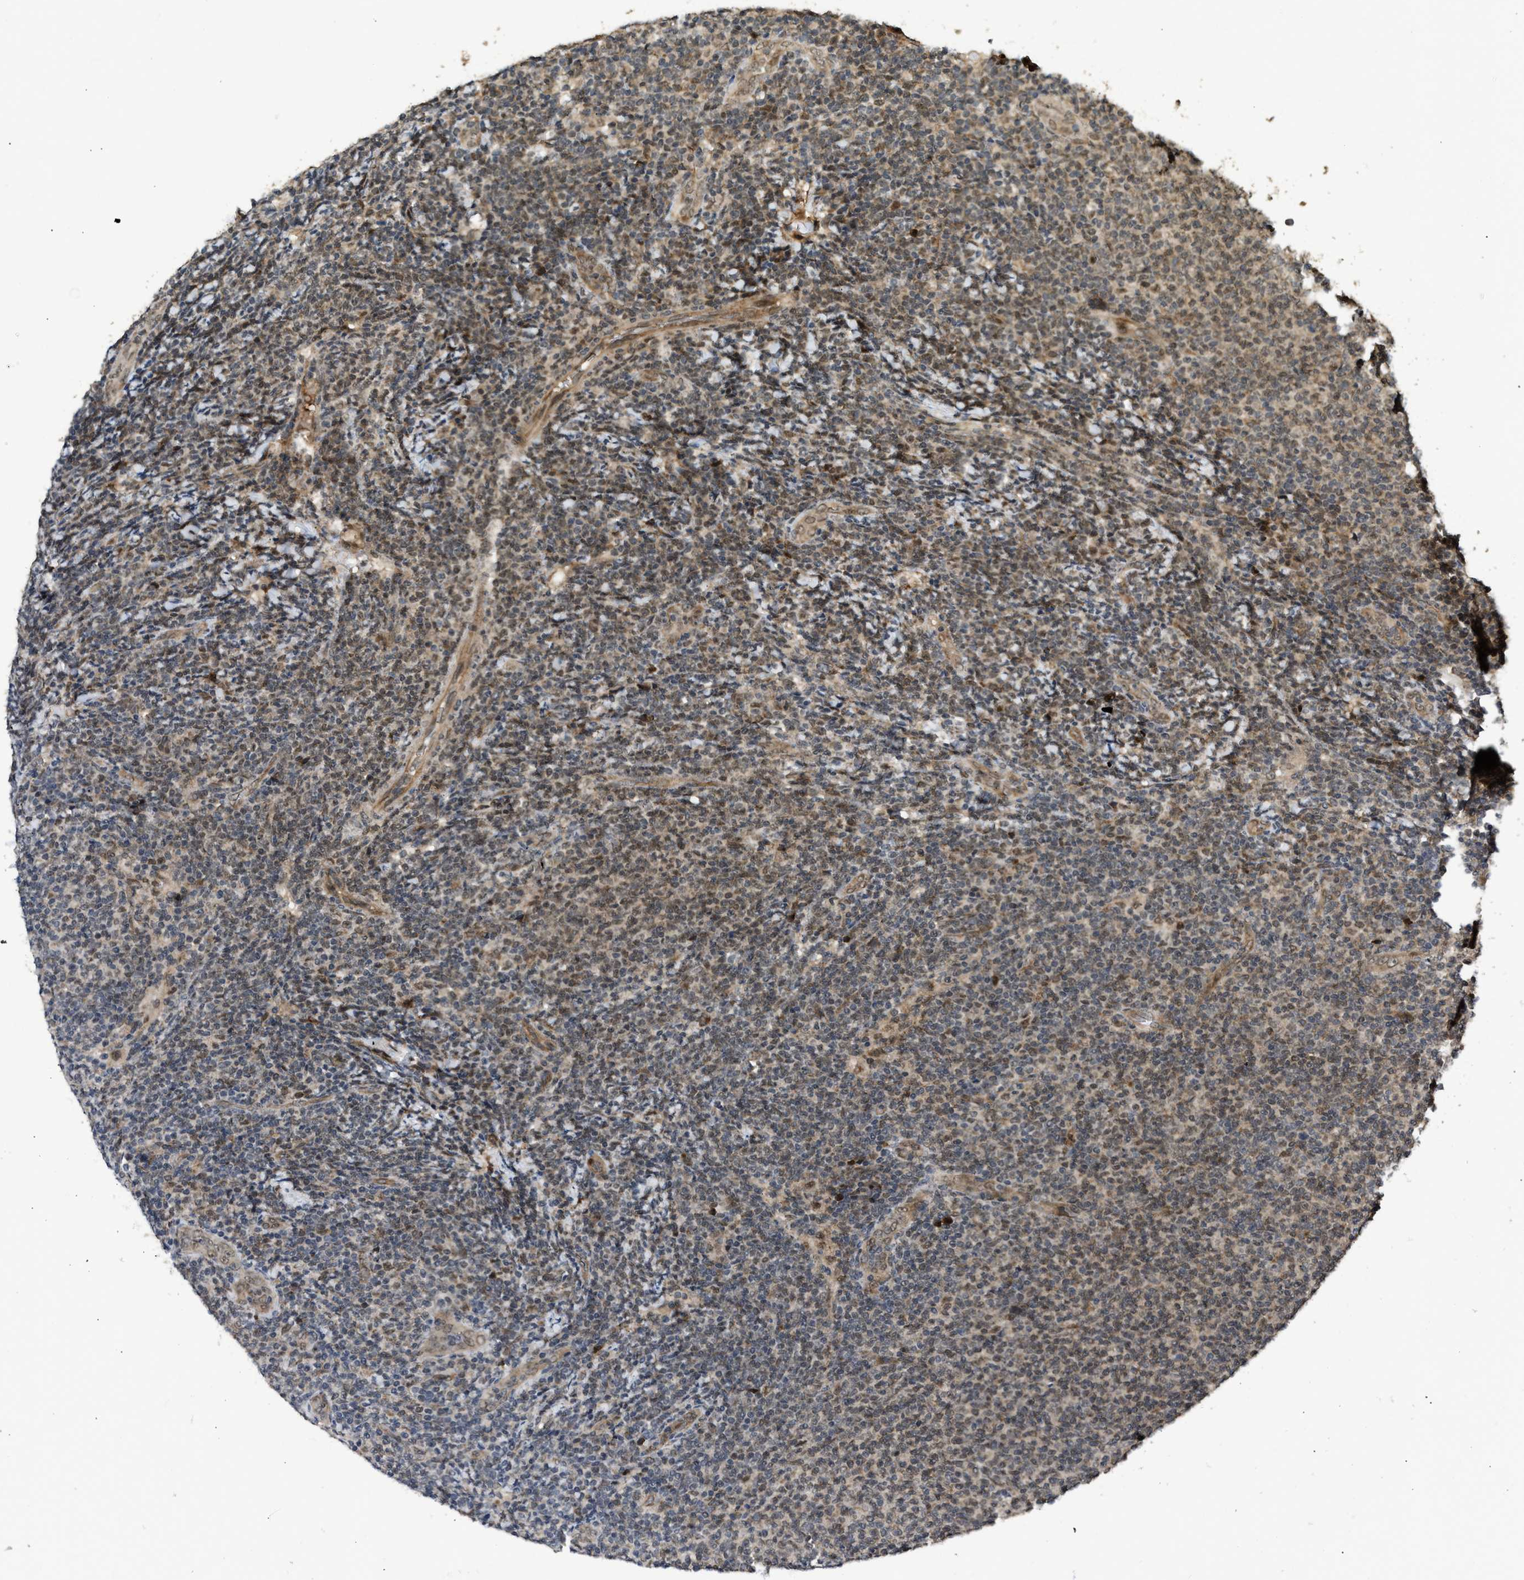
{"staining": {"intensity": "weak", "quantity": "25%-75%", "location": "cytoplasmic/membranous,nuclear"}, "tissue": "lymphoma", "cell_type": "Tumor cells", "image_type": "cancer", "snomed": [{"axis": "morphology", "description": "Malignant lymphoma, non-Hodgkin's type, Low grade"}, {"axis": "topography", "description": "Lymph node"}], "caption": "DAB immunohistochemical staining of human lymphoma exhibits weak cytoplasmic/membranous and nuclear protein positivity in about 25%-75% of tumor cells. (Stains: DAB (3,3'-diaminobenzidine) in brown, nuclei in blue, Microscopy: brightfield microscopy at high magnification).", "gene": "GET1", "patient": {"sex": "male", "age": 66}}